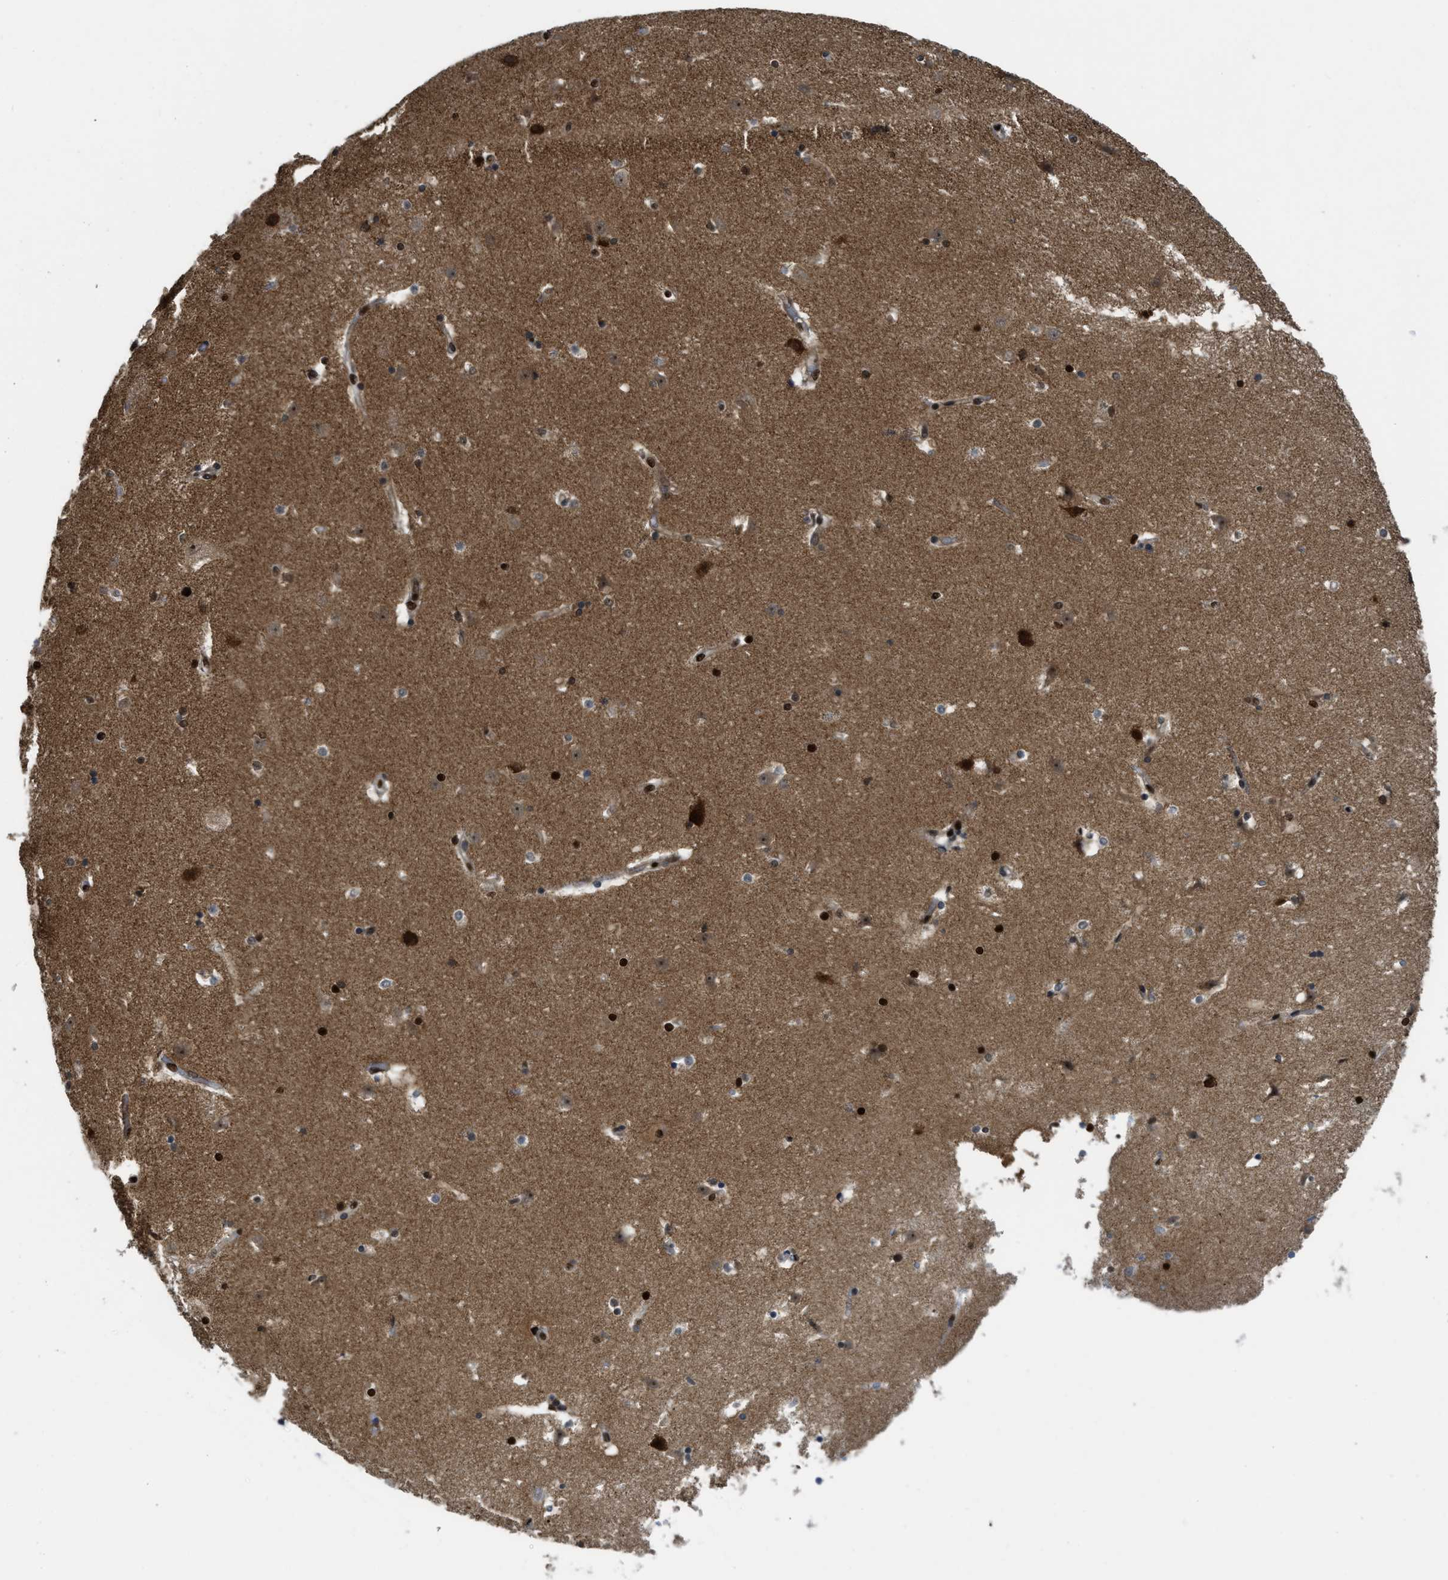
{"staining": {"intensity": "strong", "quantity": ">75%", "location": "nuclear"}, "tissue": "caudate", "cell_type": "Glial cells", "image_type": "normal", "snomed": [{"axis": "morphology", "description": "Normal tissue, NOS"}, {"axis": "topography", "description": "Lateral ventricle wall"}], "caption": "Glial cells exhibit strong nuclear expression in approximately >75% of cells in unremarkable caudate.", "gene": "RFX5", "patient": {"sex": "male", "age": 45}}